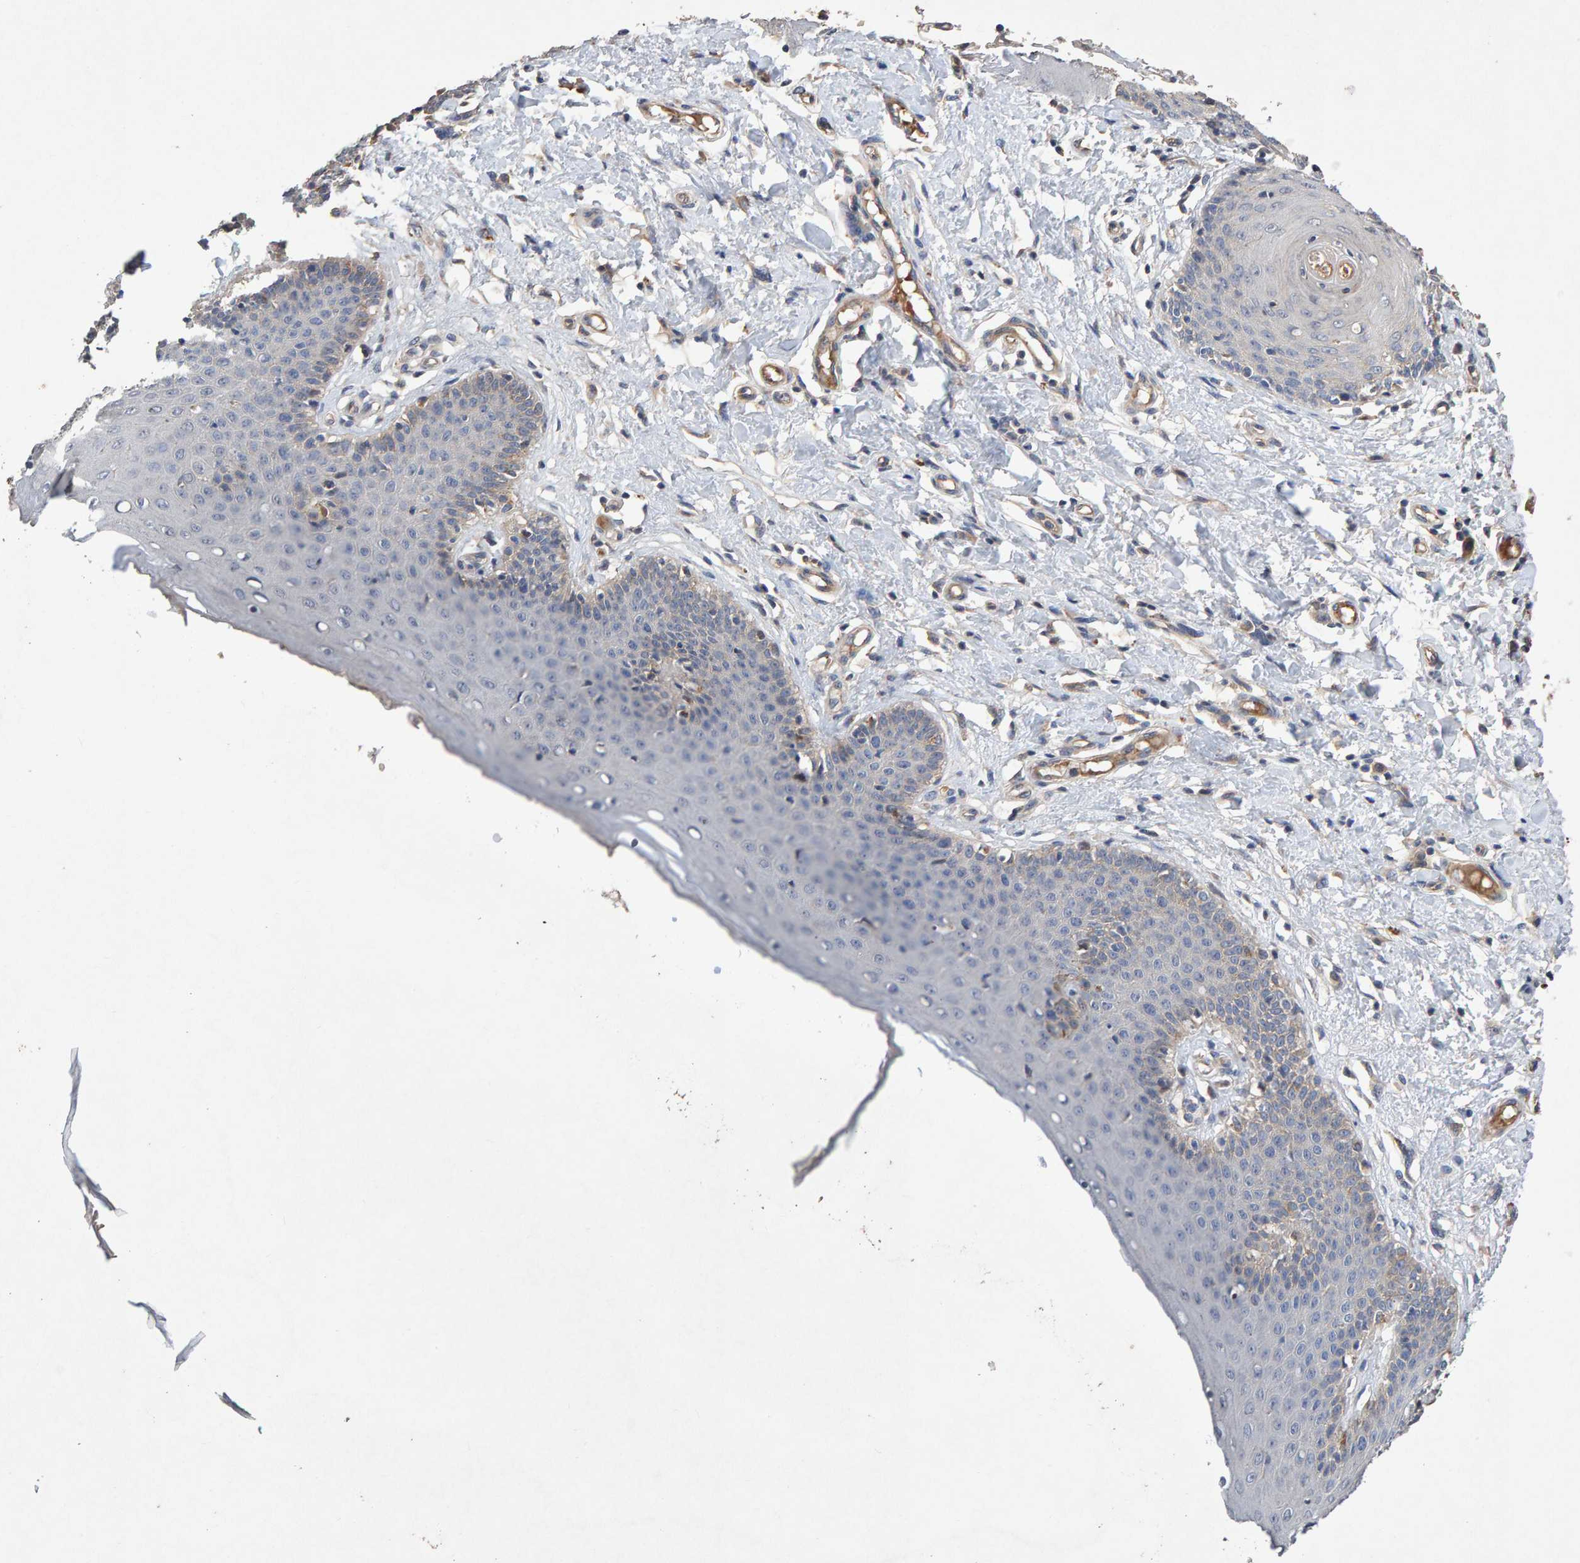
{"staining": {"intensity": "moderate", "quantity": "<25%", "location": "cytoplasmic/membranous"}, "tissue": "skin", "cell_type": "Epidermal cells", "image_type": "normal", "snomed": [{"axis": "morphology", "description": "Normal tissue, NOS"}, {"axis": "topography", "description": "Vulva"}], "caption": "Protein staining exhibits moderate cytoplasmic/membranous expression in about <25% of epidermal cells in normal skin.", "gene": "EFR3A", "patient": {"sex": "female", "age": 66}}